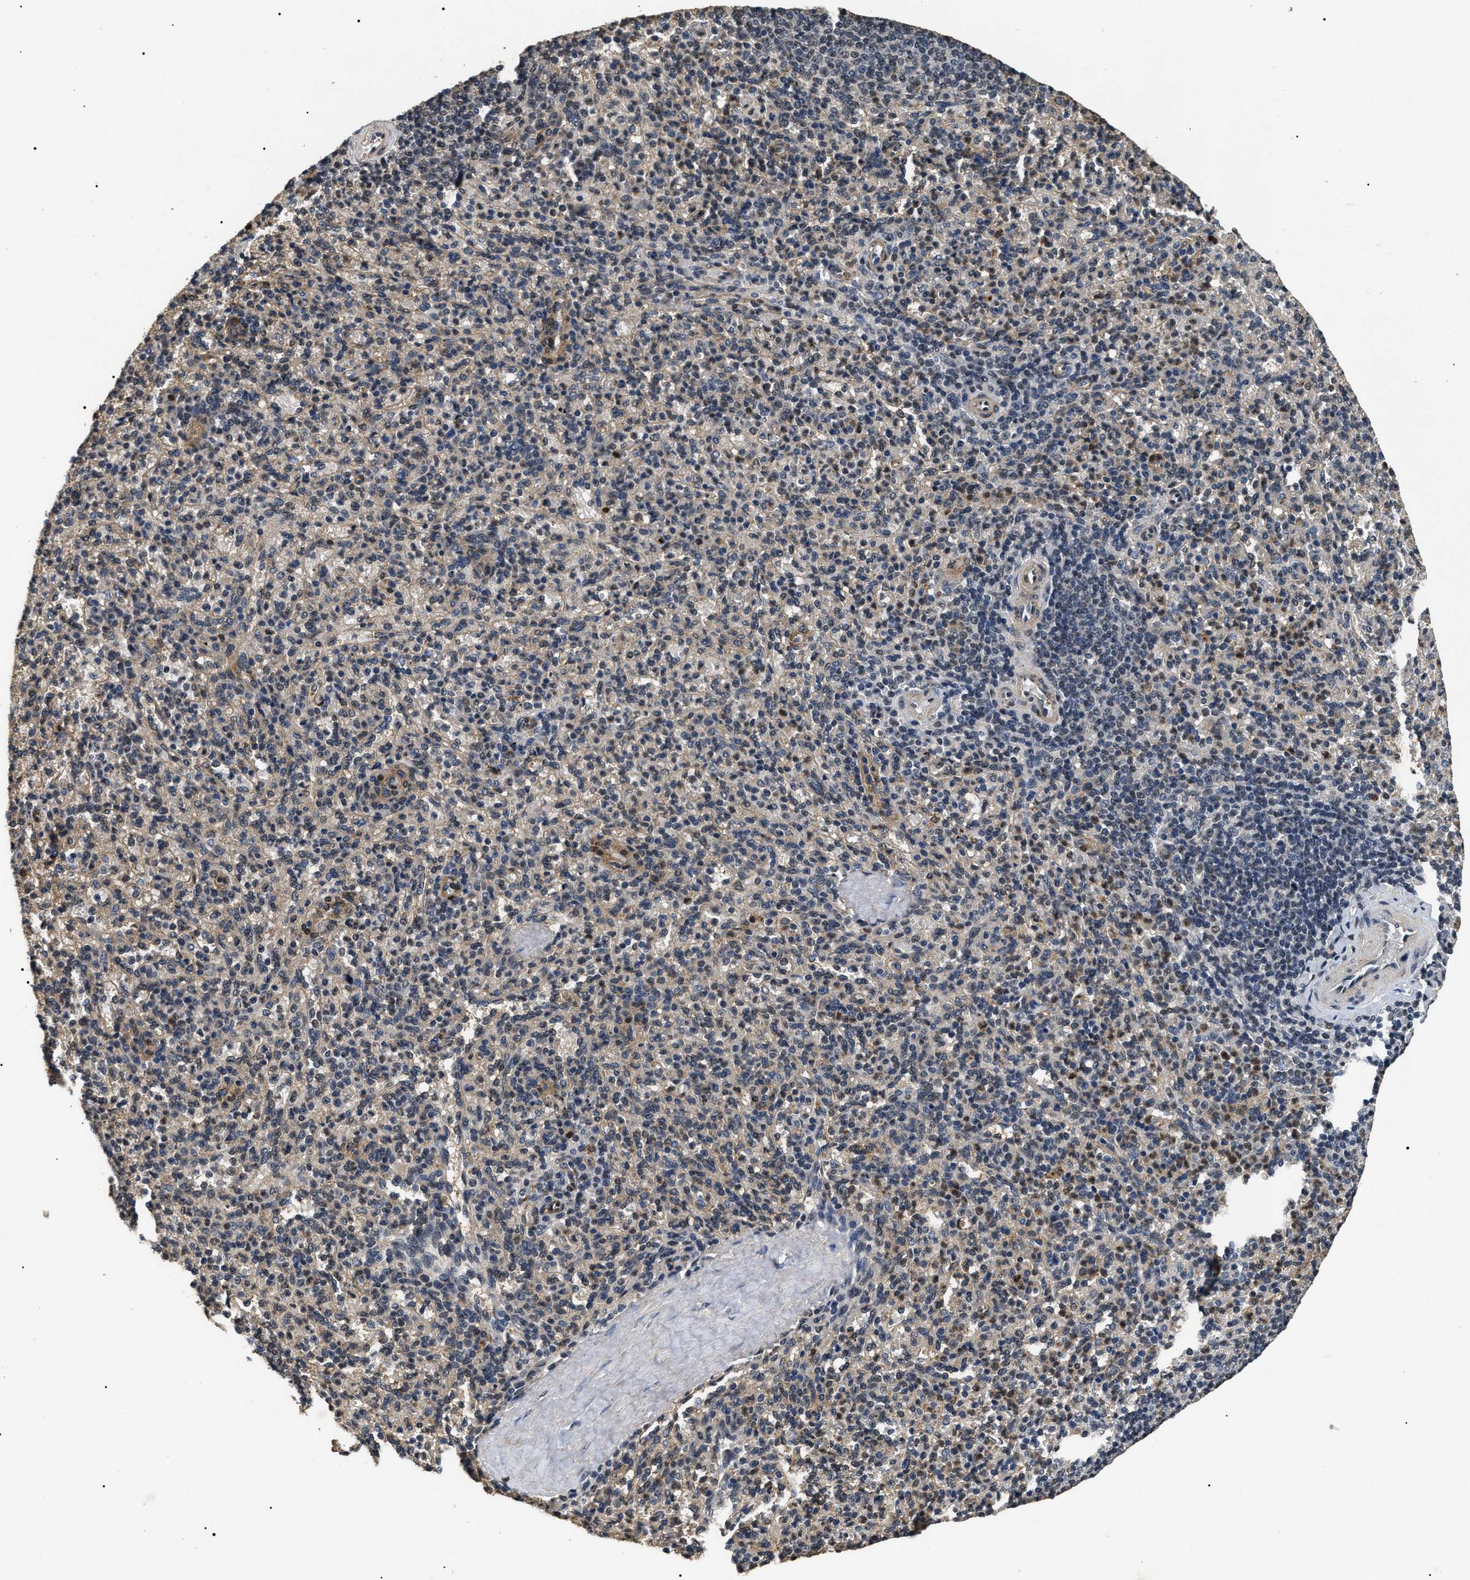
{"staining": {"intensity": "negative", "quantity": "none", "location": "none"}, "tissue": "spleen", "cell_type": "Cells in red pulp", "image_type": "normal", "snomed": [{"axis": "morphology", "description": "Normal tissue, NOS"}, {"axis": "topography", "description": "Spleen"}], "caption": "DAB immunohistochemical staining of normal spleen reveals no significant staining in cells in red pulp.", "gene": "ANP32E", "patient": {"sex": "male", "age": 36}}